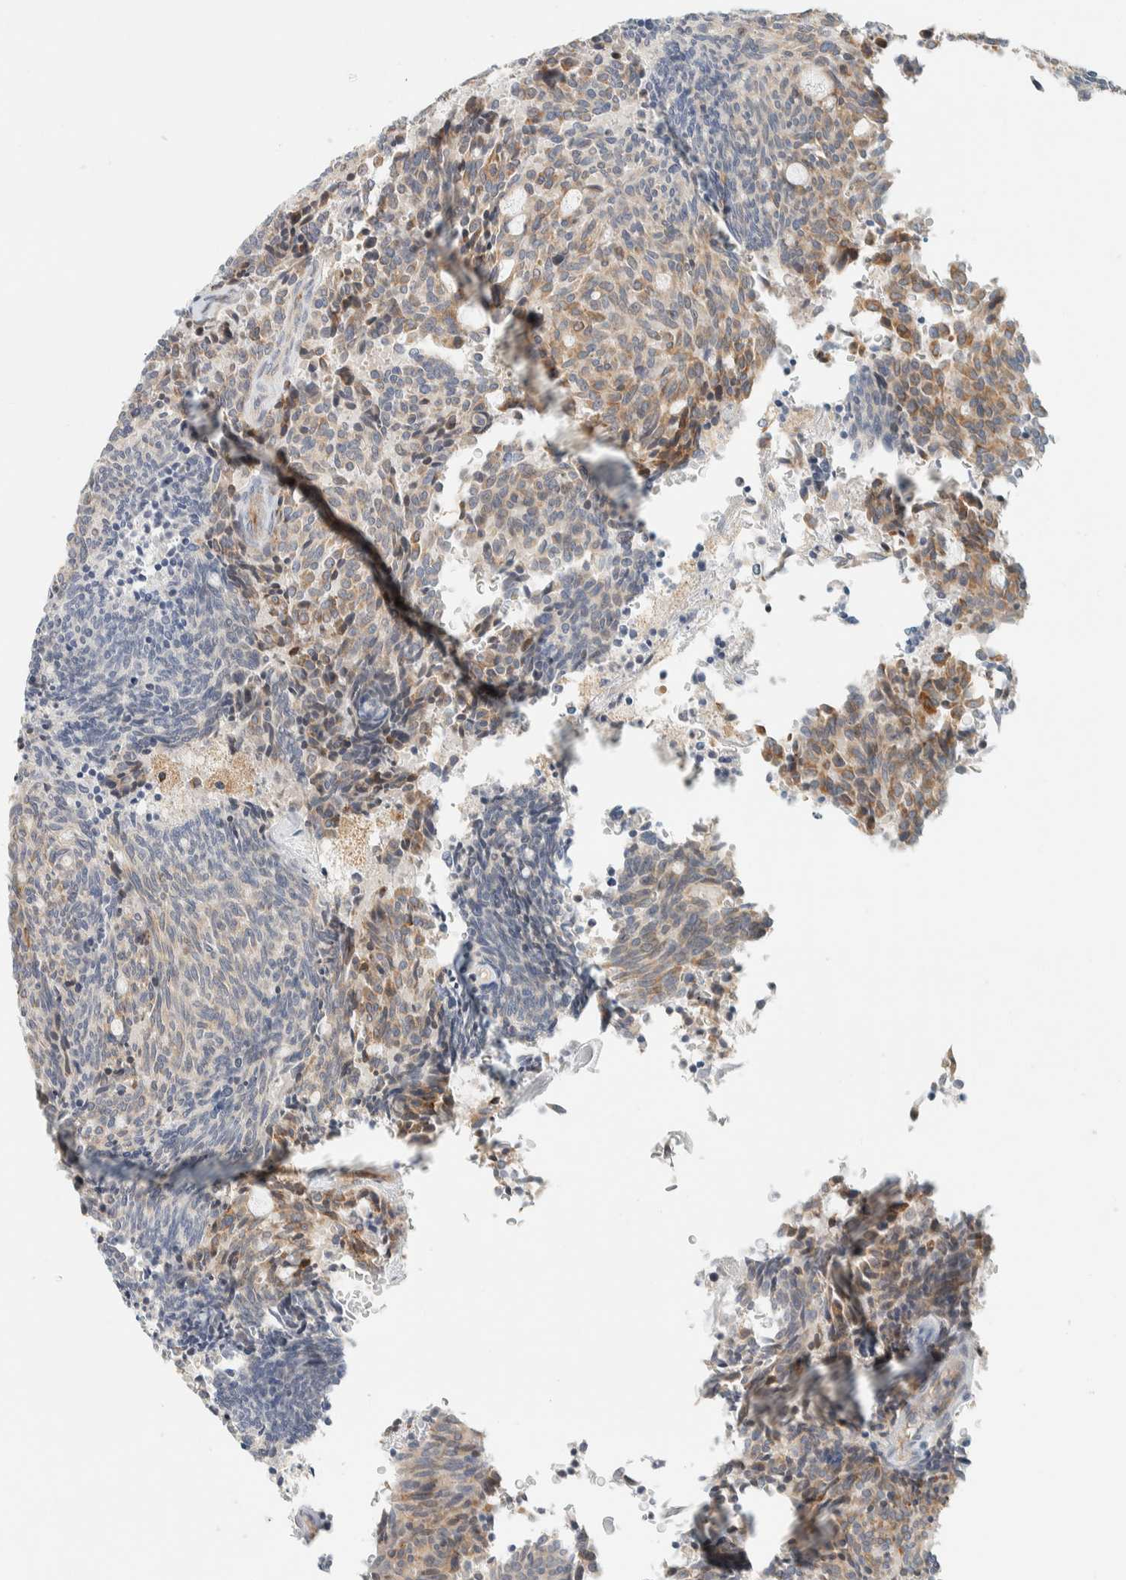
{"staining": {"intensity": "weak", "quantity": ">75%", "location": "cytoplasmic/membranous"}, "tissue": "carcinoid", "cell_type": "Tumor cells", "image_type": "cancer", "snomed": [{"axis": "morphology", "description": "Carcinoid, malignant, NOS"}, {"axis": "topography", "description": "Pancreas"}], "caption": "This image shows carcinoid (malignant) stained with IHC to label a protein in brown. The cytoplasmic/membranous of tumor cells show weak positivity for the protein. Nuclei are counter-stained blue.", "gene": "SUMF2", "patient": {"sex": "female", "age": 54}}